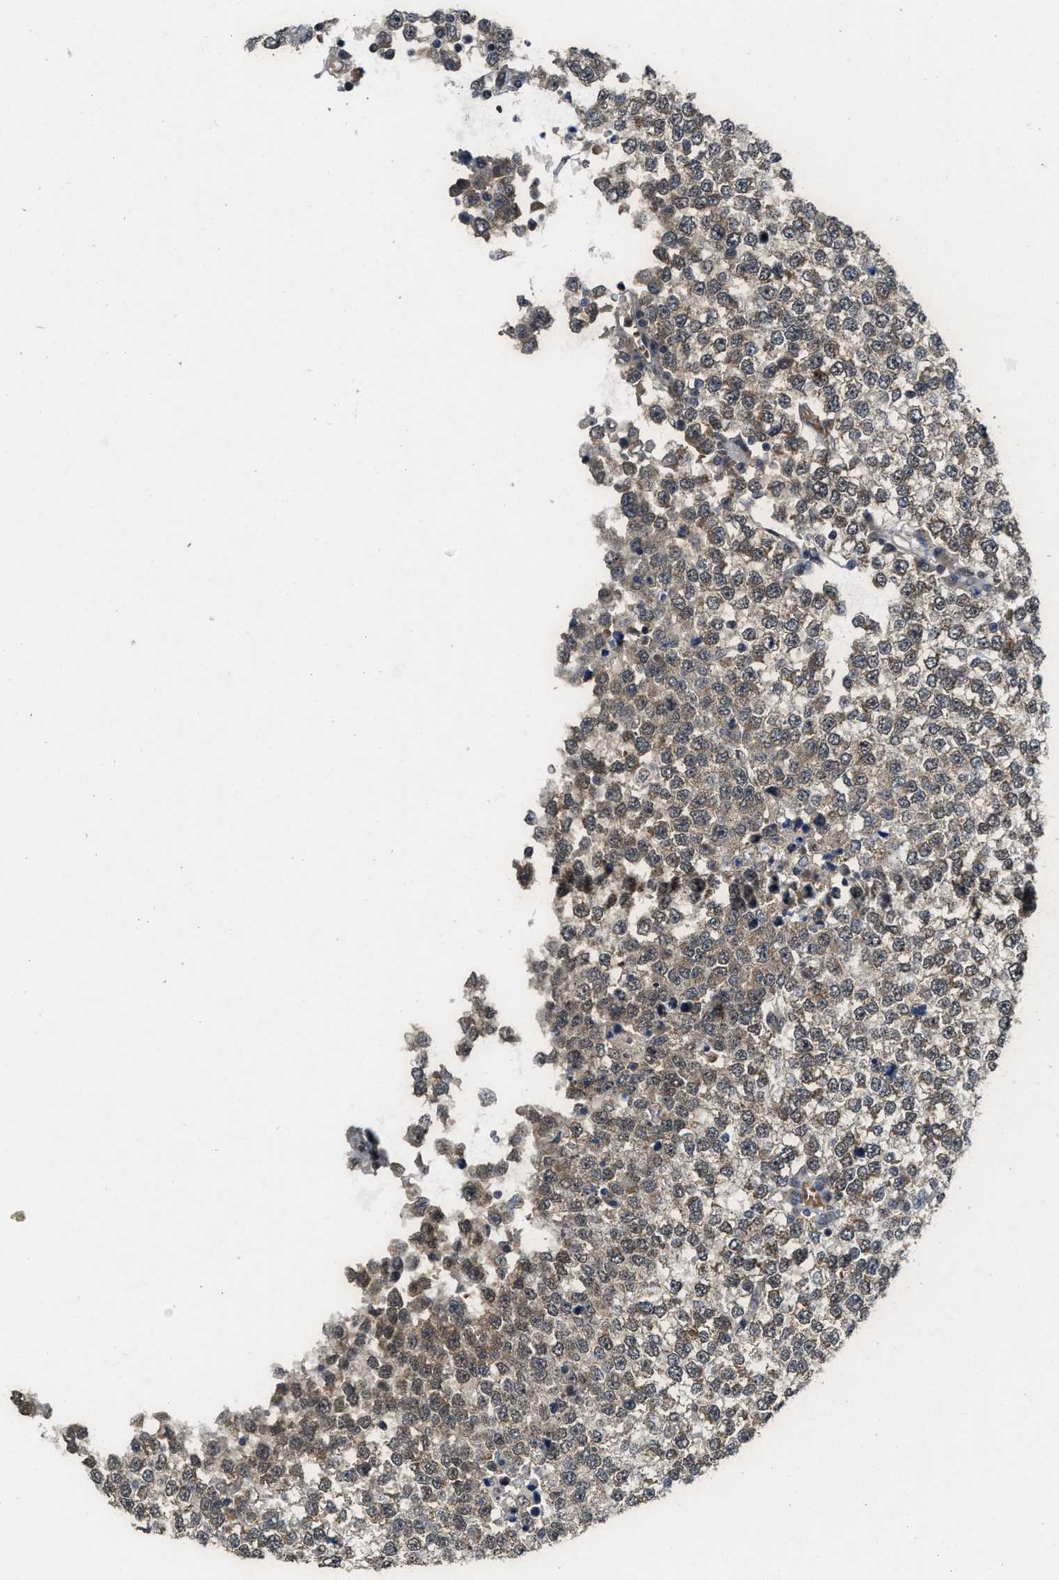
{"staining": {"intensity": "weak", "quantity": ">75%", "location": "cytoplasmic/membranous"}, "tissue": "testis cancer", "cell_type": "Tumor cells", "image_type": "cancer", "snomed": [{"axis": "morphology", "description": "Seminoma, NOS"}, {"axis": "topography", "description": "Testis"}], "caption": "Weak cytoplasmic/membranous staining is present in approximately >75% of tumor cells in testis cancer (seminoma). (DAB (3,3'-diaminobenzidine) IHC with brightfield microscopy, high magnification).", "gene": "KIF24", "patient": {"sex": "male", "age": 65}}